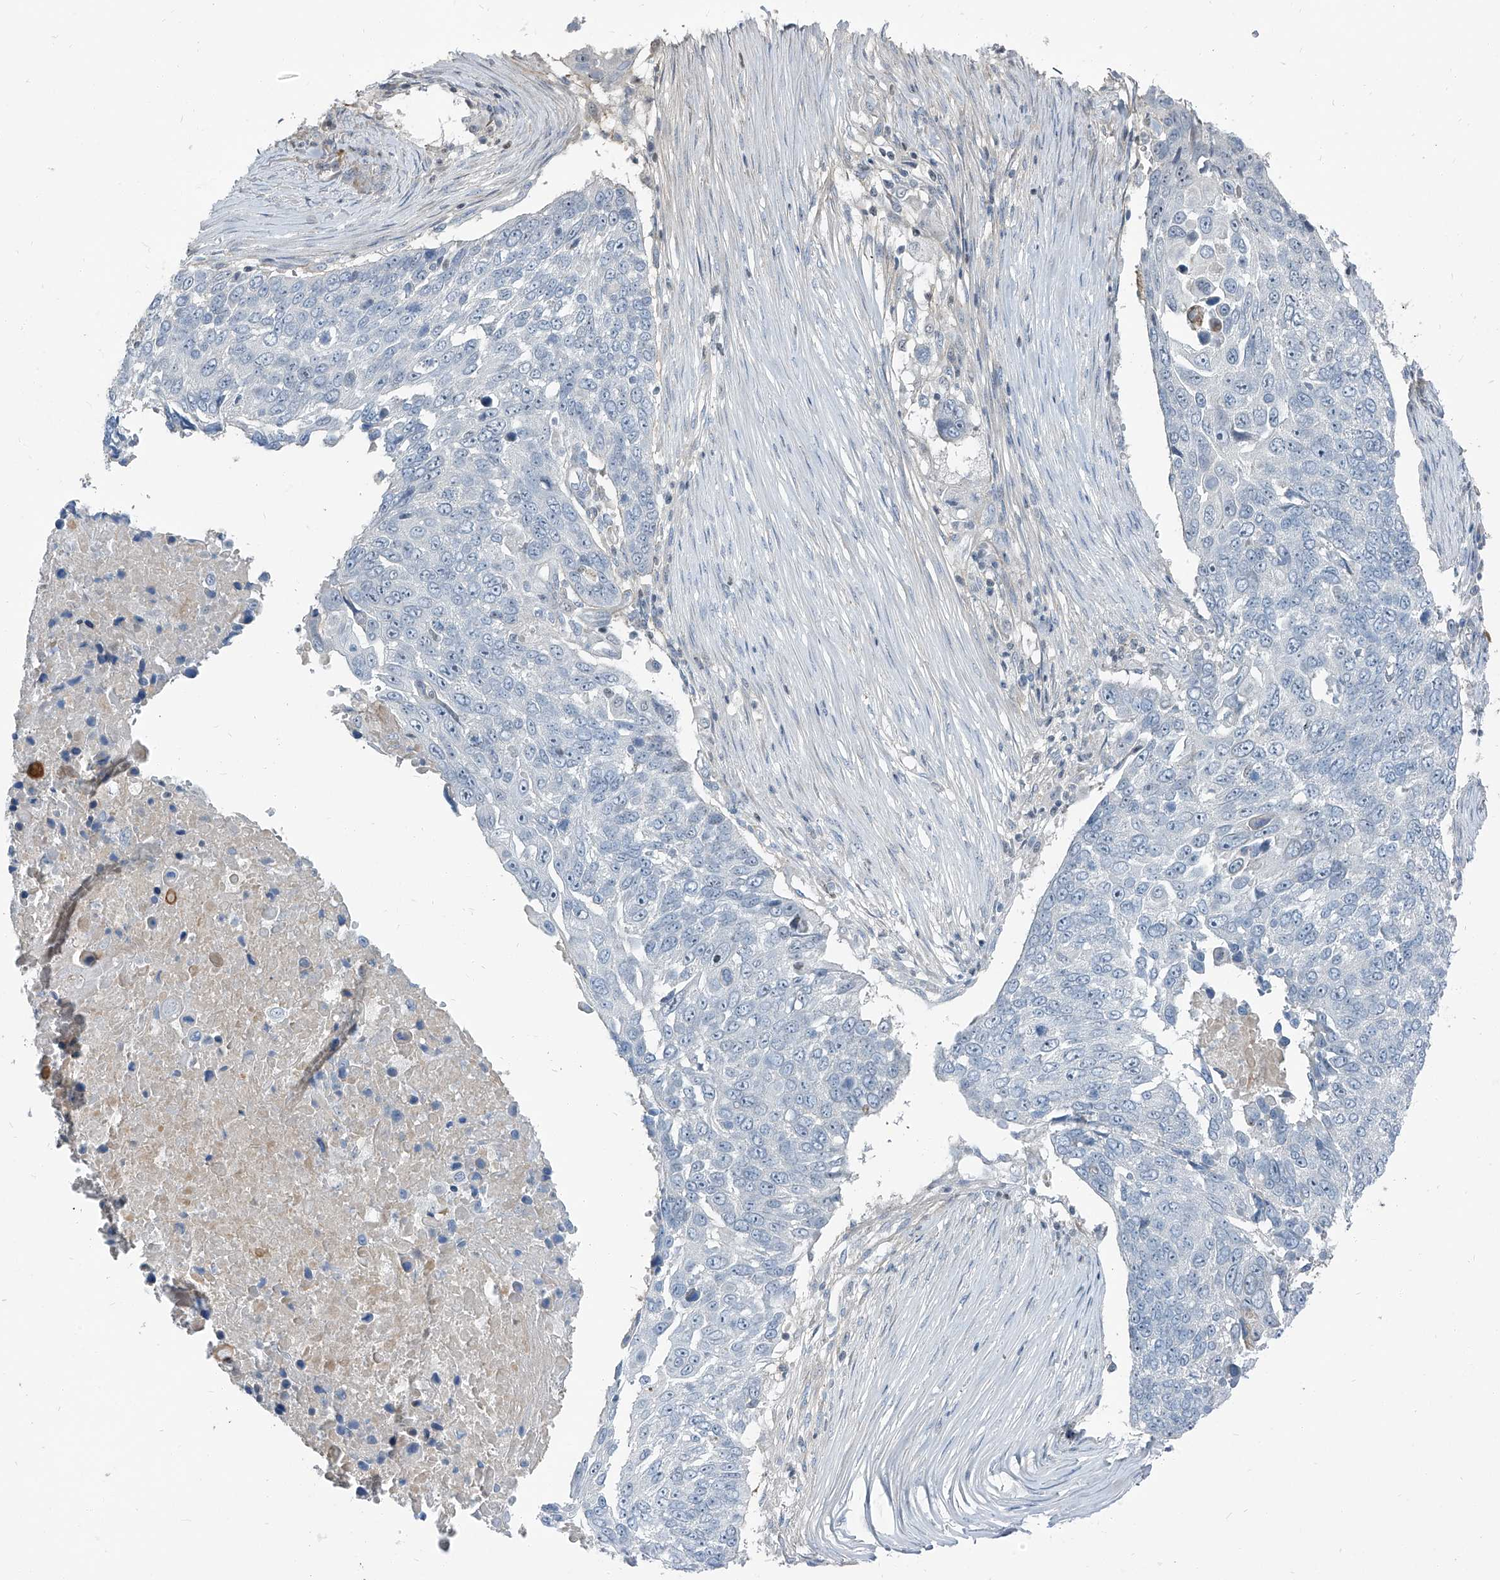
{"staining": {"intensity": "negative", "quantity": "none", "location": "none"}, "tissue": "lung cancer", "cell_type": "Tumor cells", "image_type": "cancer", "snomed": [{"axis": "morphology", "description": "Squamous cell carcinoma, NOS"}, {"axis": "topography", "description": "Lung"}], "caption": "DAB immunohistochemical staining of human lung cancer exhibits no significant positivity in tumor cells.", "gene": "HOXA3", "patient": {"sex": "male", "age": 66}}